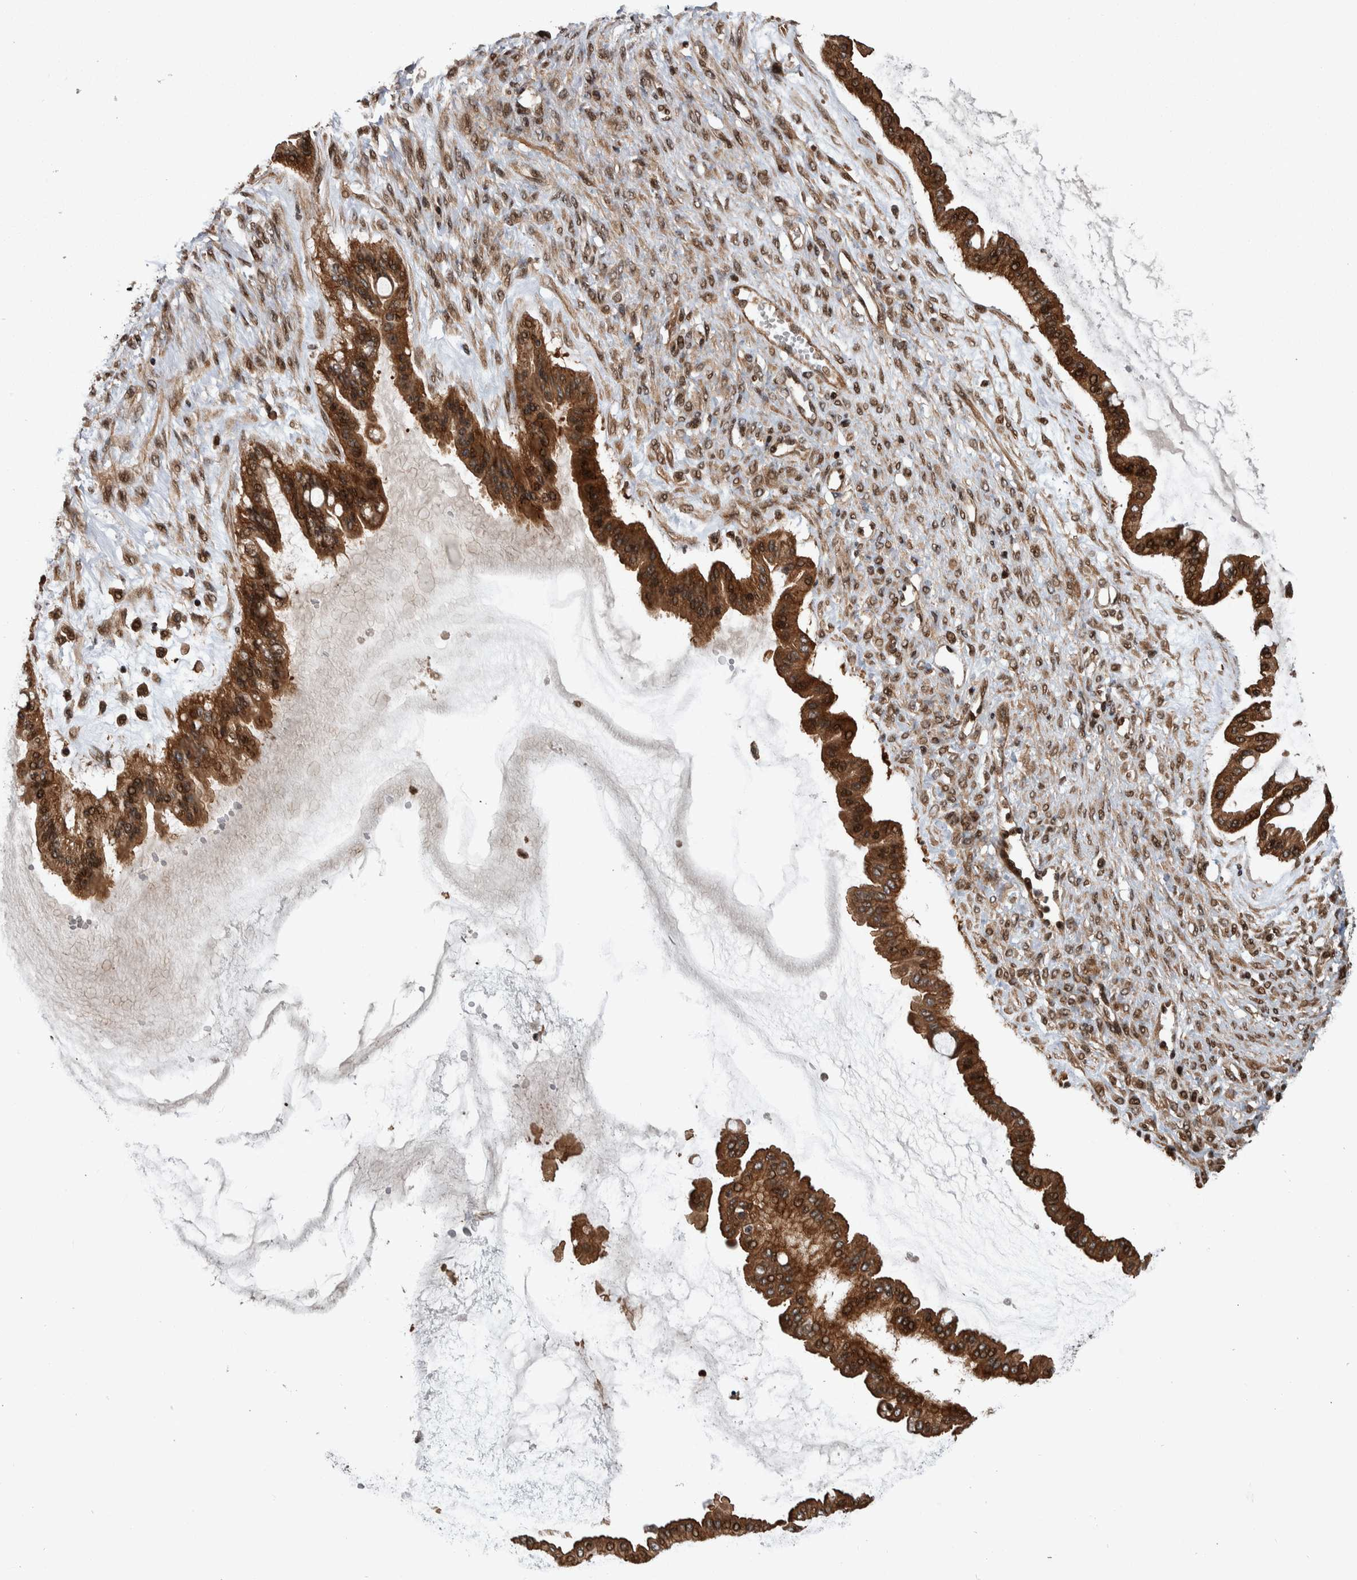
{"staining": {"intensity": "strong", "quantity": ">75%", "location": "cytoplasmic/membranous"}, "tissue": "ovarian cancer", "cell_type": "Tumor cells", "image_type": "cancer", "snomed": [{"axis": "morphology", "description": "Cystadenocarcinoma, mucinous, NOS"}, {"axis": "topography", "description": "Ovary"}], "caption": "High-magnification brightfield microscopy of ovarian cancer stained with DAB (3,3'-diaminobenzidine) (brown) and counterstained with hematoxylin (blue). tumor cells exhibit strong cytoplasmic/membranous staining is present in approximately>75% of cells. (Brightfield microscopy of DAB IHC at high magnification).", "gene": "ARFGEF1", "patient": {"sex": "female", "age": 73}}